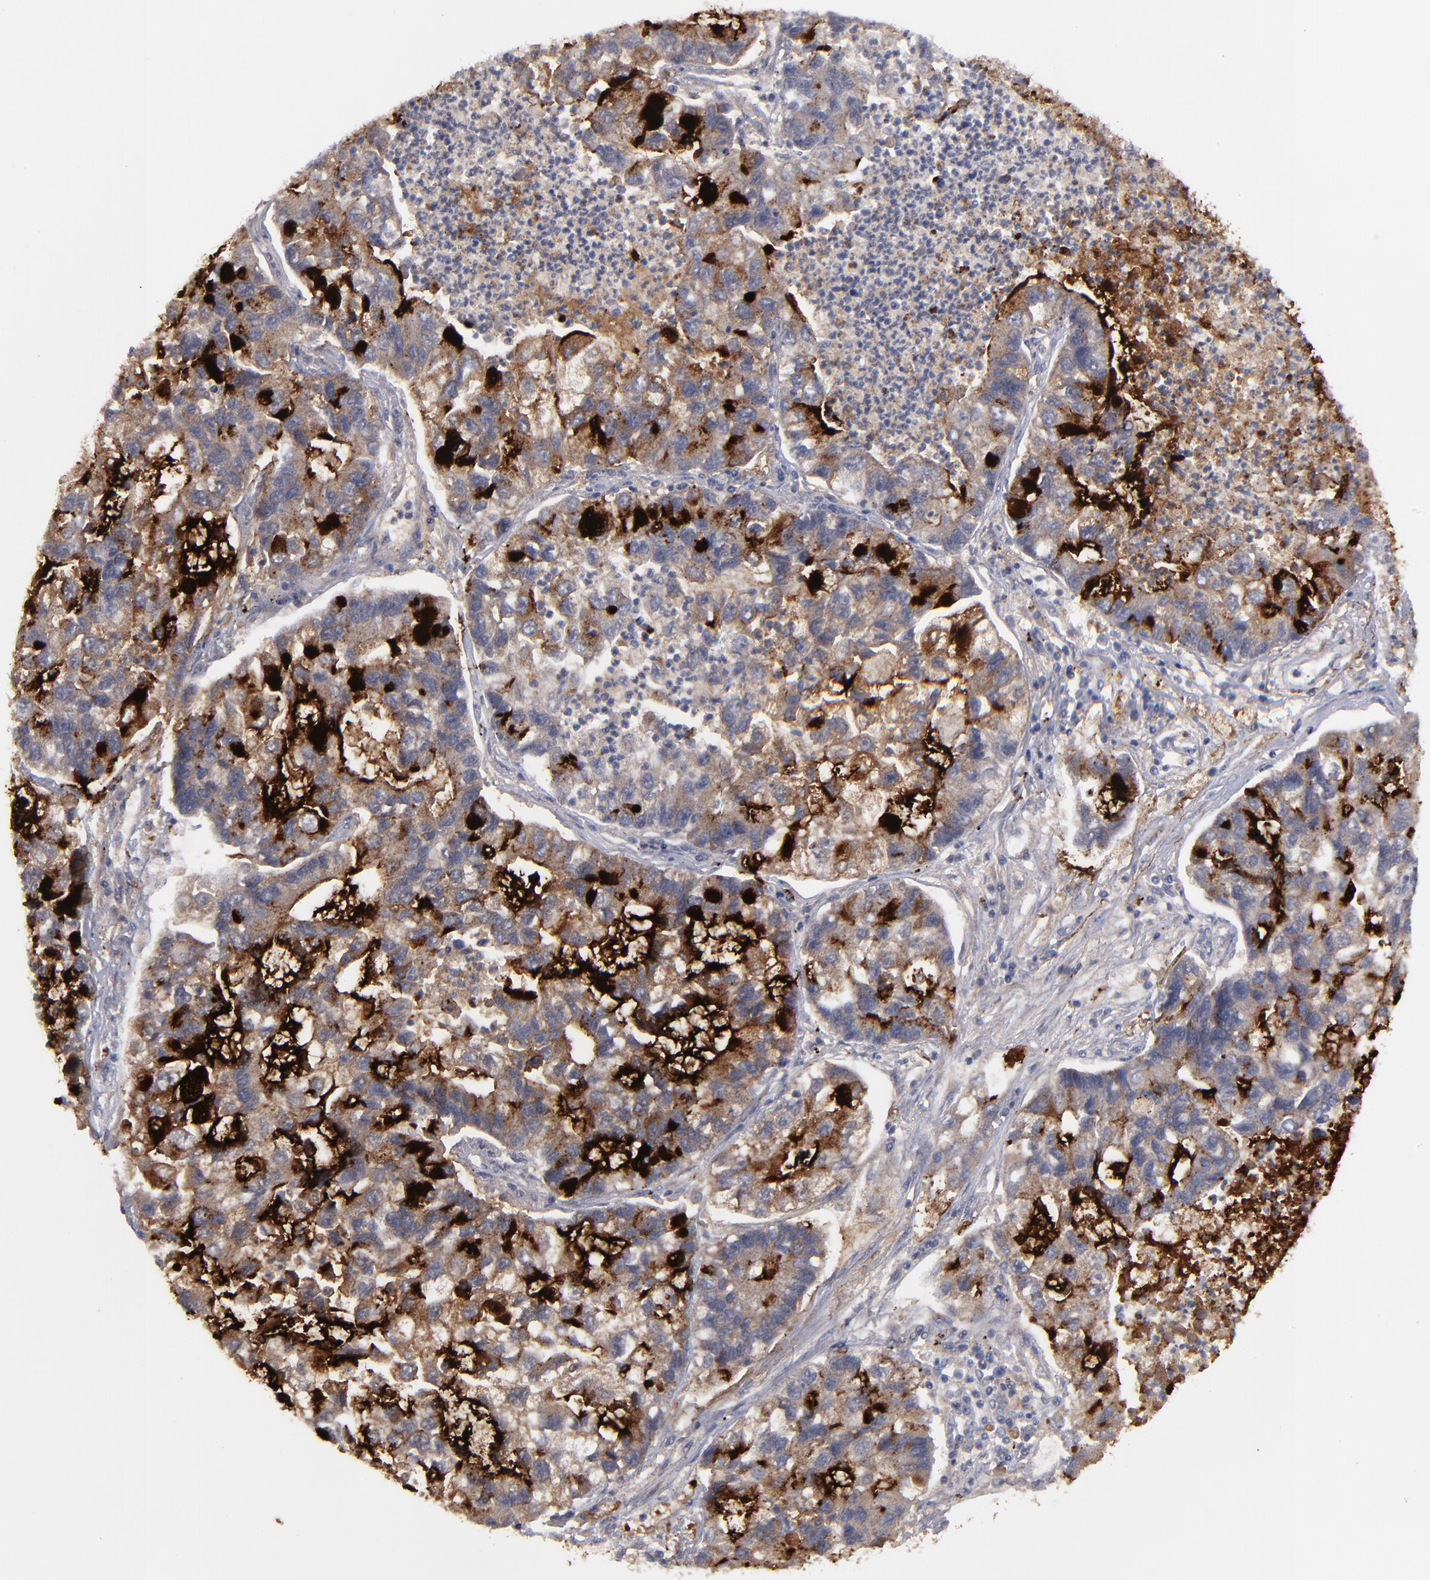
{"staining": {"intensity": "moderate", "quantity": ">75%", "location": "cytoplasmic/membranous"}, "tissue": "lung cancer", "cell_type": "Tumor cells", "image_type": "cancer", "snomed": [{"axis": "morphology", "description": "Adenocarcinoma, NOS"}, {"axis": "topography", "description": "Lung"}], "caption": "This is a histology image of IHC staining of lung cancer, which shows moderate staining in the cytoplasmic/membranous of tumor cells.", "gene": "GPM6B", "patient": {"sex": "female", "age": 51}}